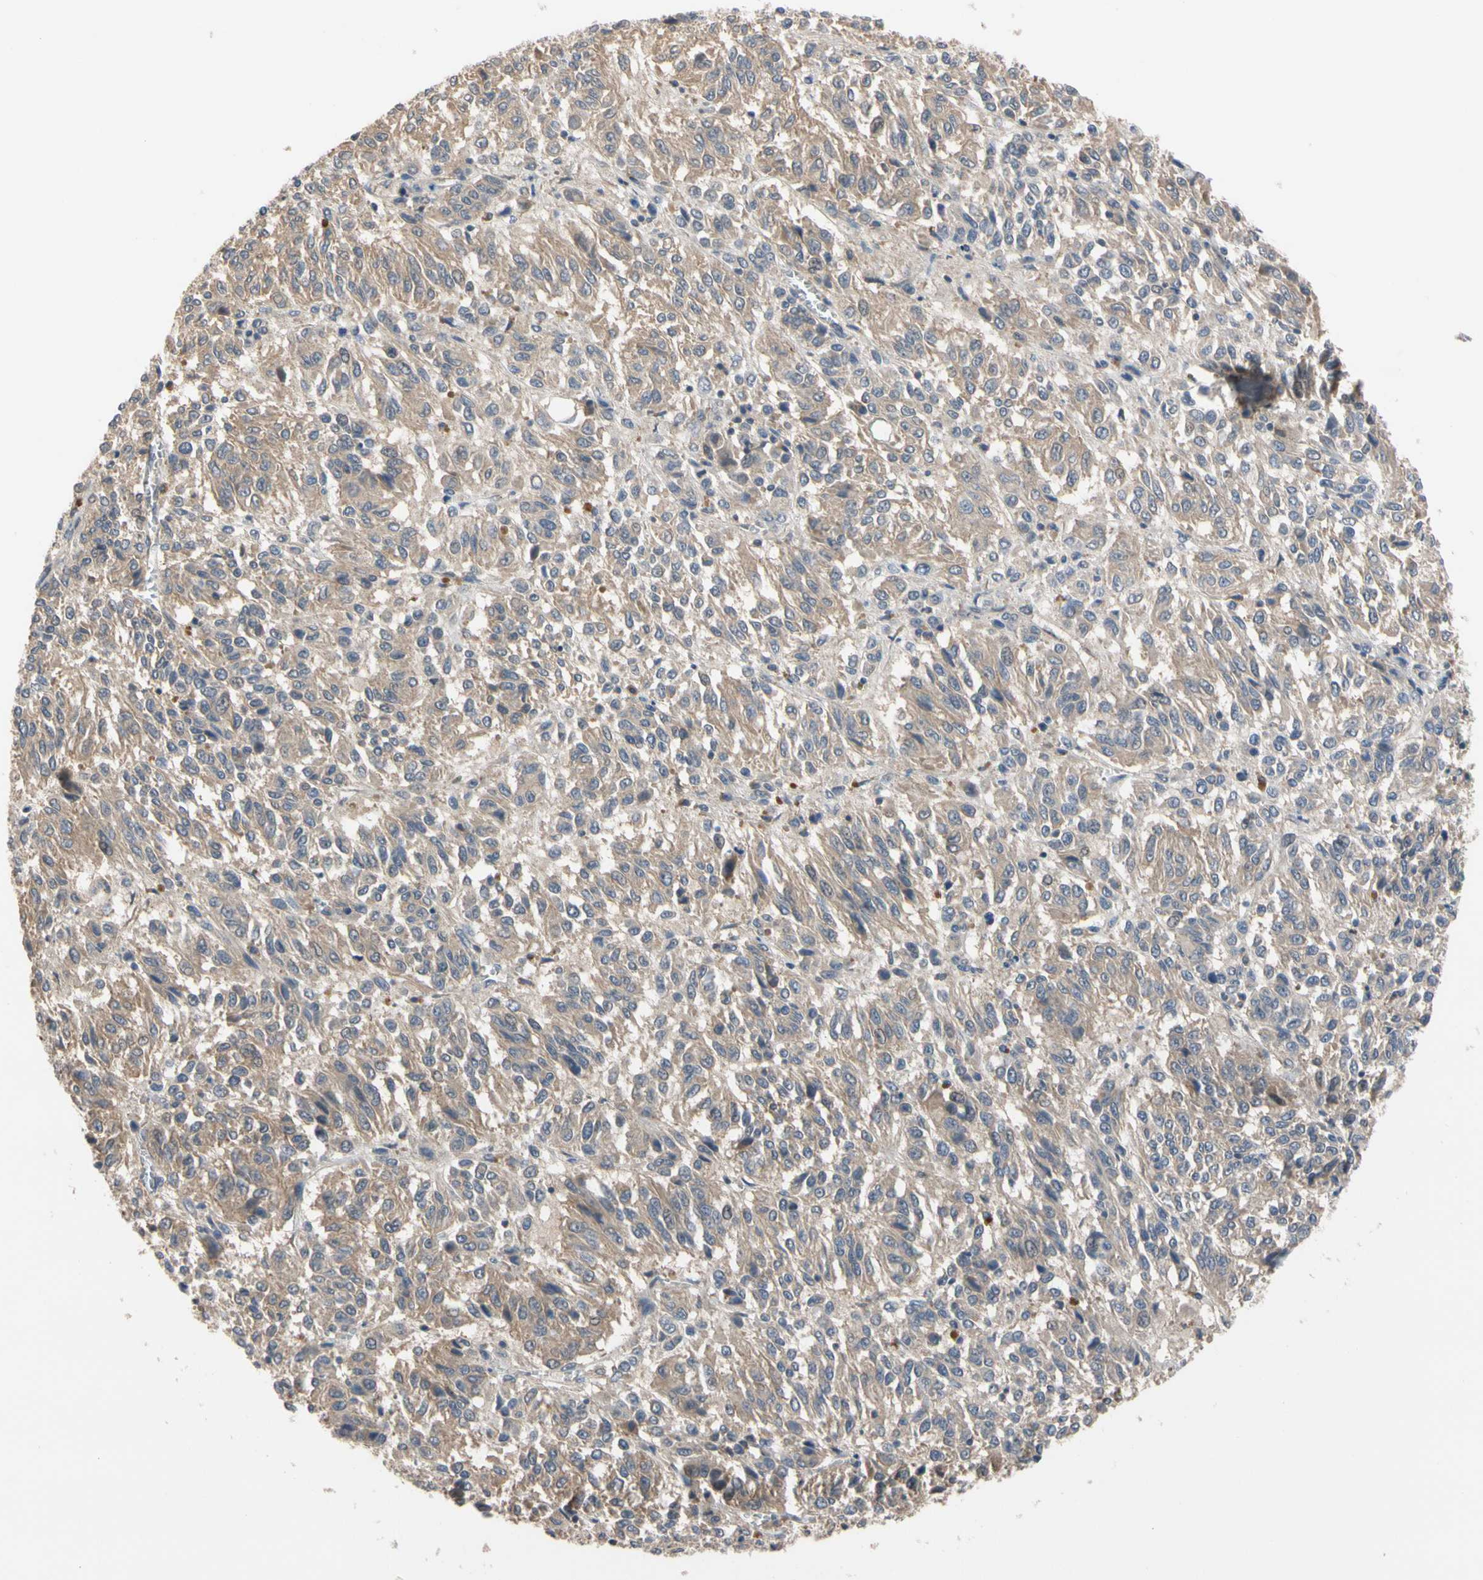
{"staining": {"intensity": "moderate", "quantity": ">75%", "location": "cytoplasmic/membranous"}, "tissue": "melanoma", "cell_type": "Tumor cells", "image_type": "cancer", "snomed": [{"axis": "morphology", "description": "Malignant melanoma, Metastatic site"}, {"axis": "topography", "description": "Lung"}], "caption": "A medium amount of moderate cytoplasmic/membranous expression is appreciated in approximately >75% of tumor cells in malignant melanoma (metastatic site) tissue. The staining is performed using DAB (3,3'-diaminobenzidine) brown chromogen to label protein expression. The nuclei are counter-stained blue using hematoxylin.", "gene": "DPP8", "patient": {"sex": "male", "age": 64}}